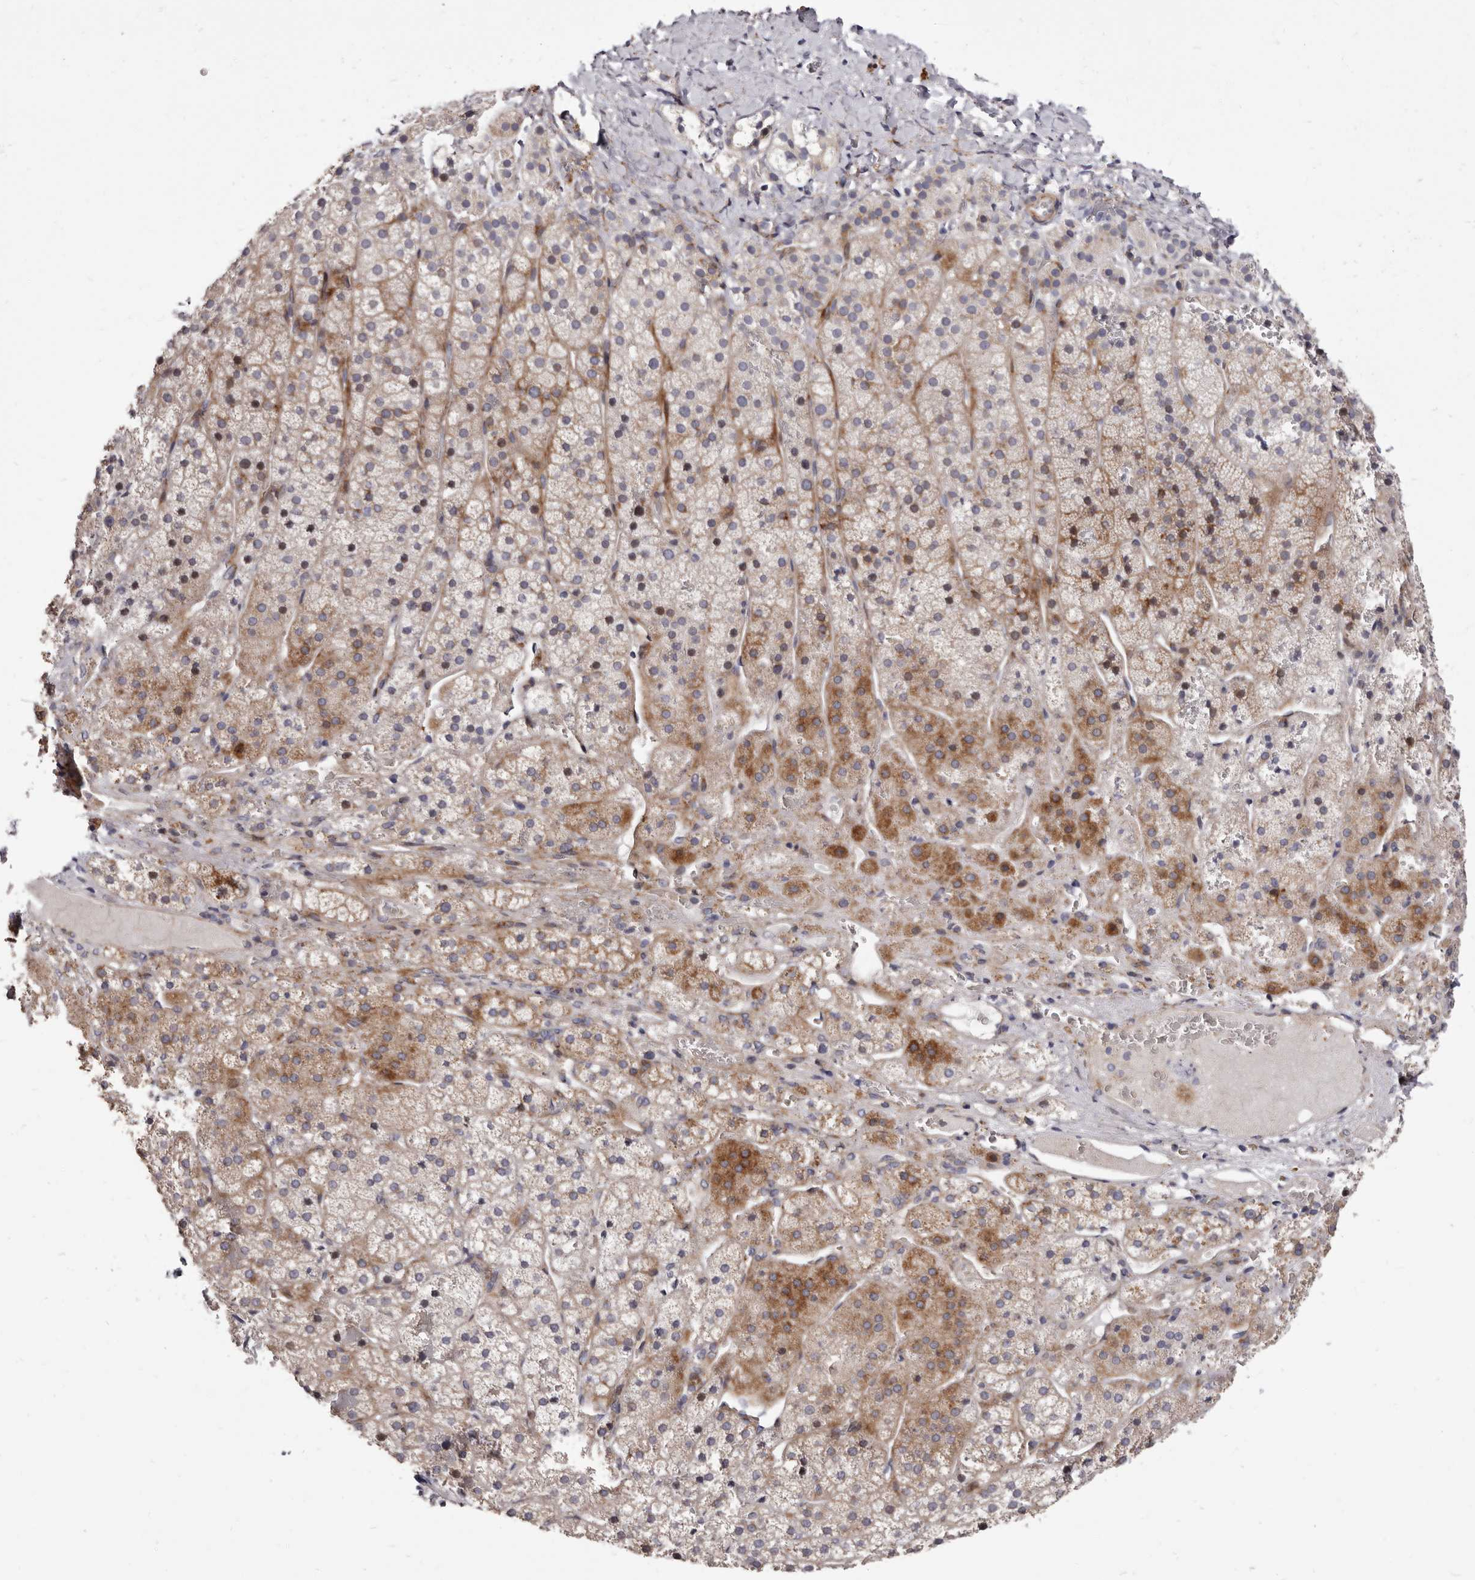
{"staining": {"intensity": "moderate", "quantity": "25%-75%", "location": "cytoplasmic/membranous"}, "tissue": "adrenal gland", "cell_type": "Glandular cells", "image_type": "normal", "snomed": [{"axis": "morphology", "description": "Normal tissue, NOS"}, {"axis": "topography", "description": "Adrenal gland"}], "caption": "Protein expression analysis of normal adrenal gland reveals moderate cytoplasmic/membranous positivity in approximately 25%-75% of glandular cells.", "gene": "AIDA", "patient": {"sex": "female", "age": 44}}